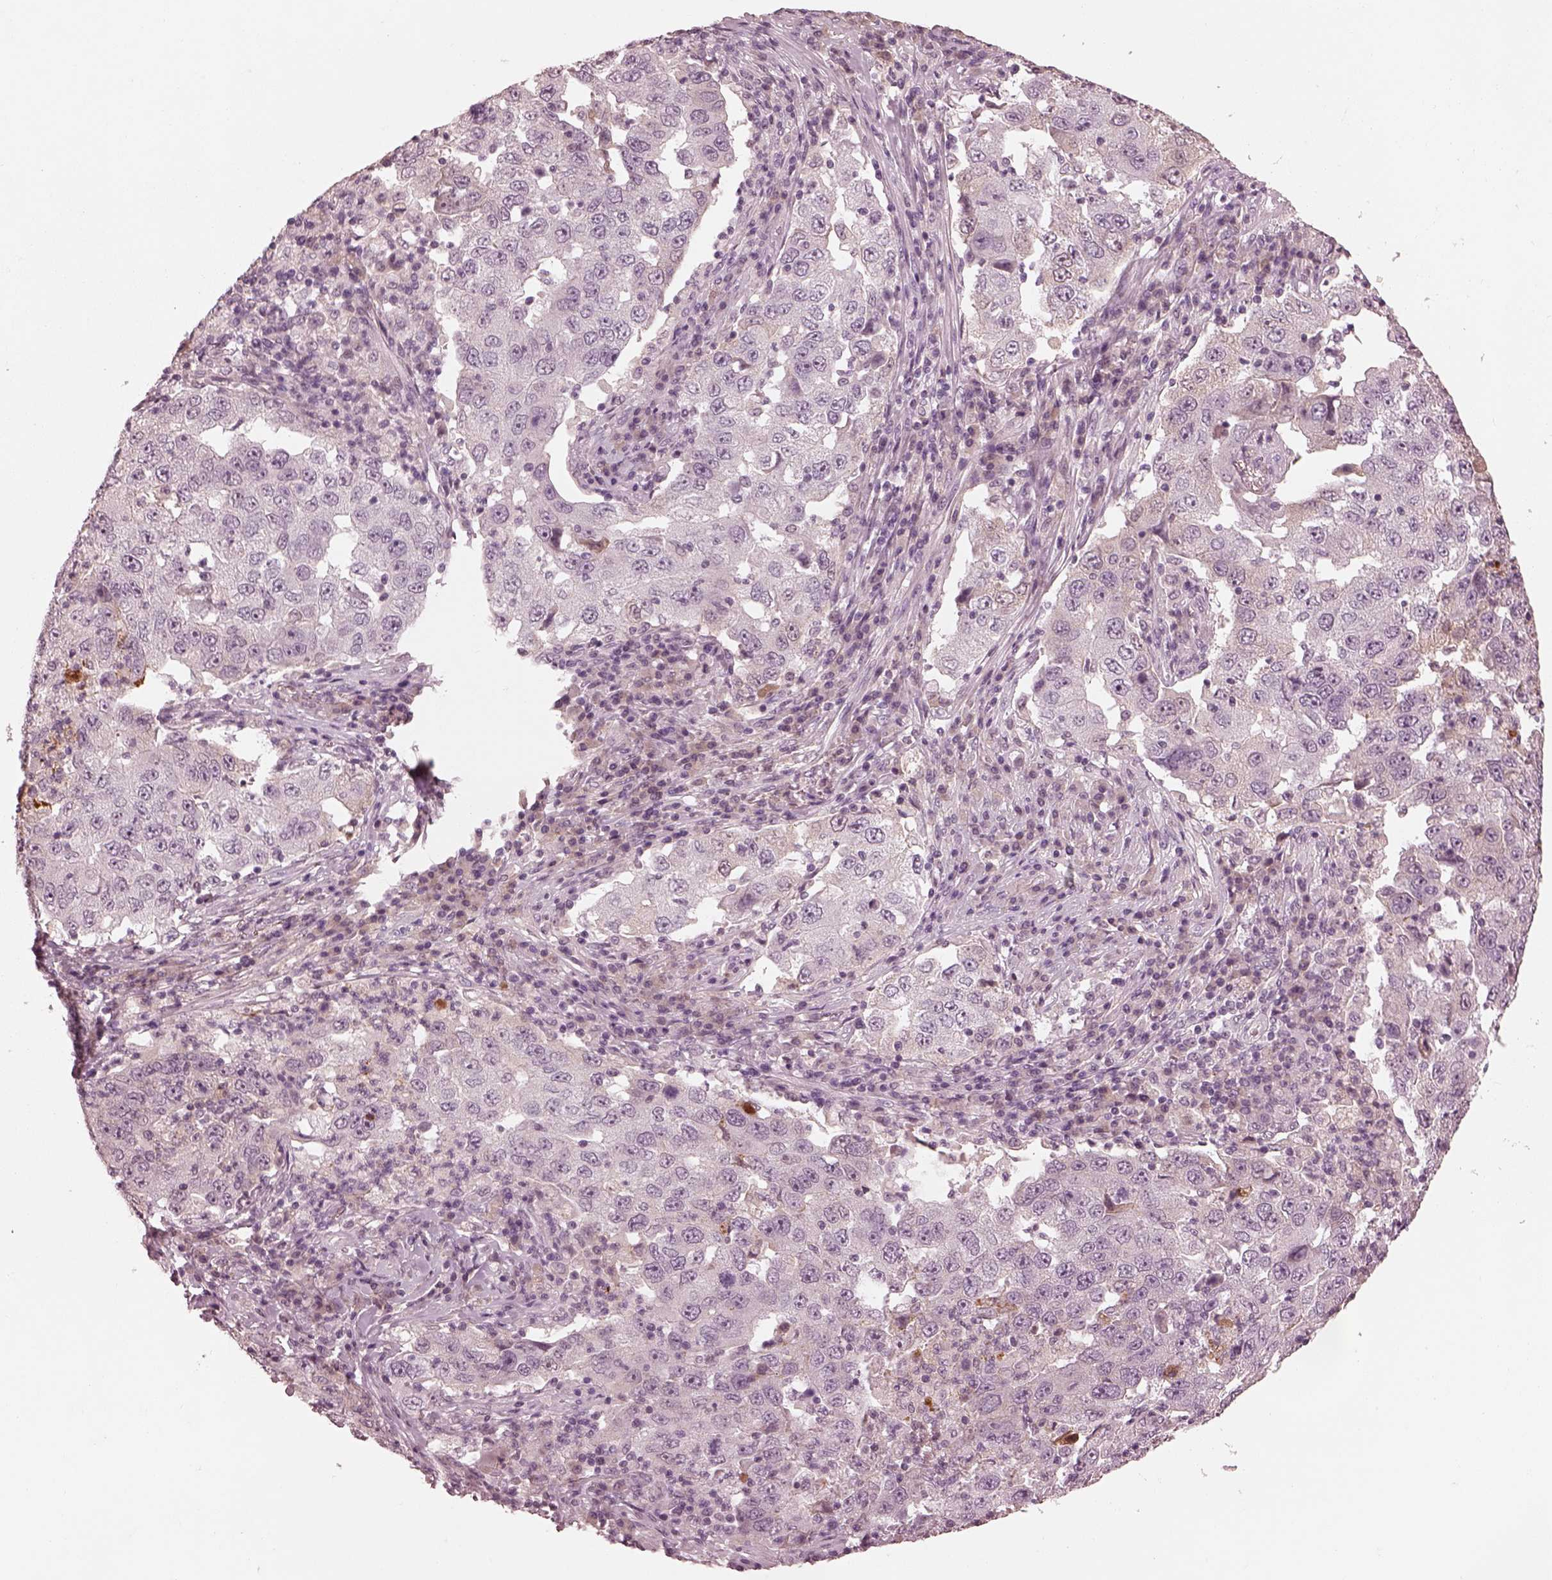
{"staining": {"intensity": "negative", "quantity": "none", "location": "none"}, "tissue": "lung cancer", "cell_type": "Tumor cells", "image_type": "cancer", "snomed": [{"axis": "morphology", "description": "Adenocarcinoma, NOS"}, {"axis": "topography", "description": "Lung"}], "caption": "The micrograph reveals no staining of tumor cells in adenocarcinoma (lung).", "gene": "KCNA2", "patient": {"sex": "male", "age": 73}}